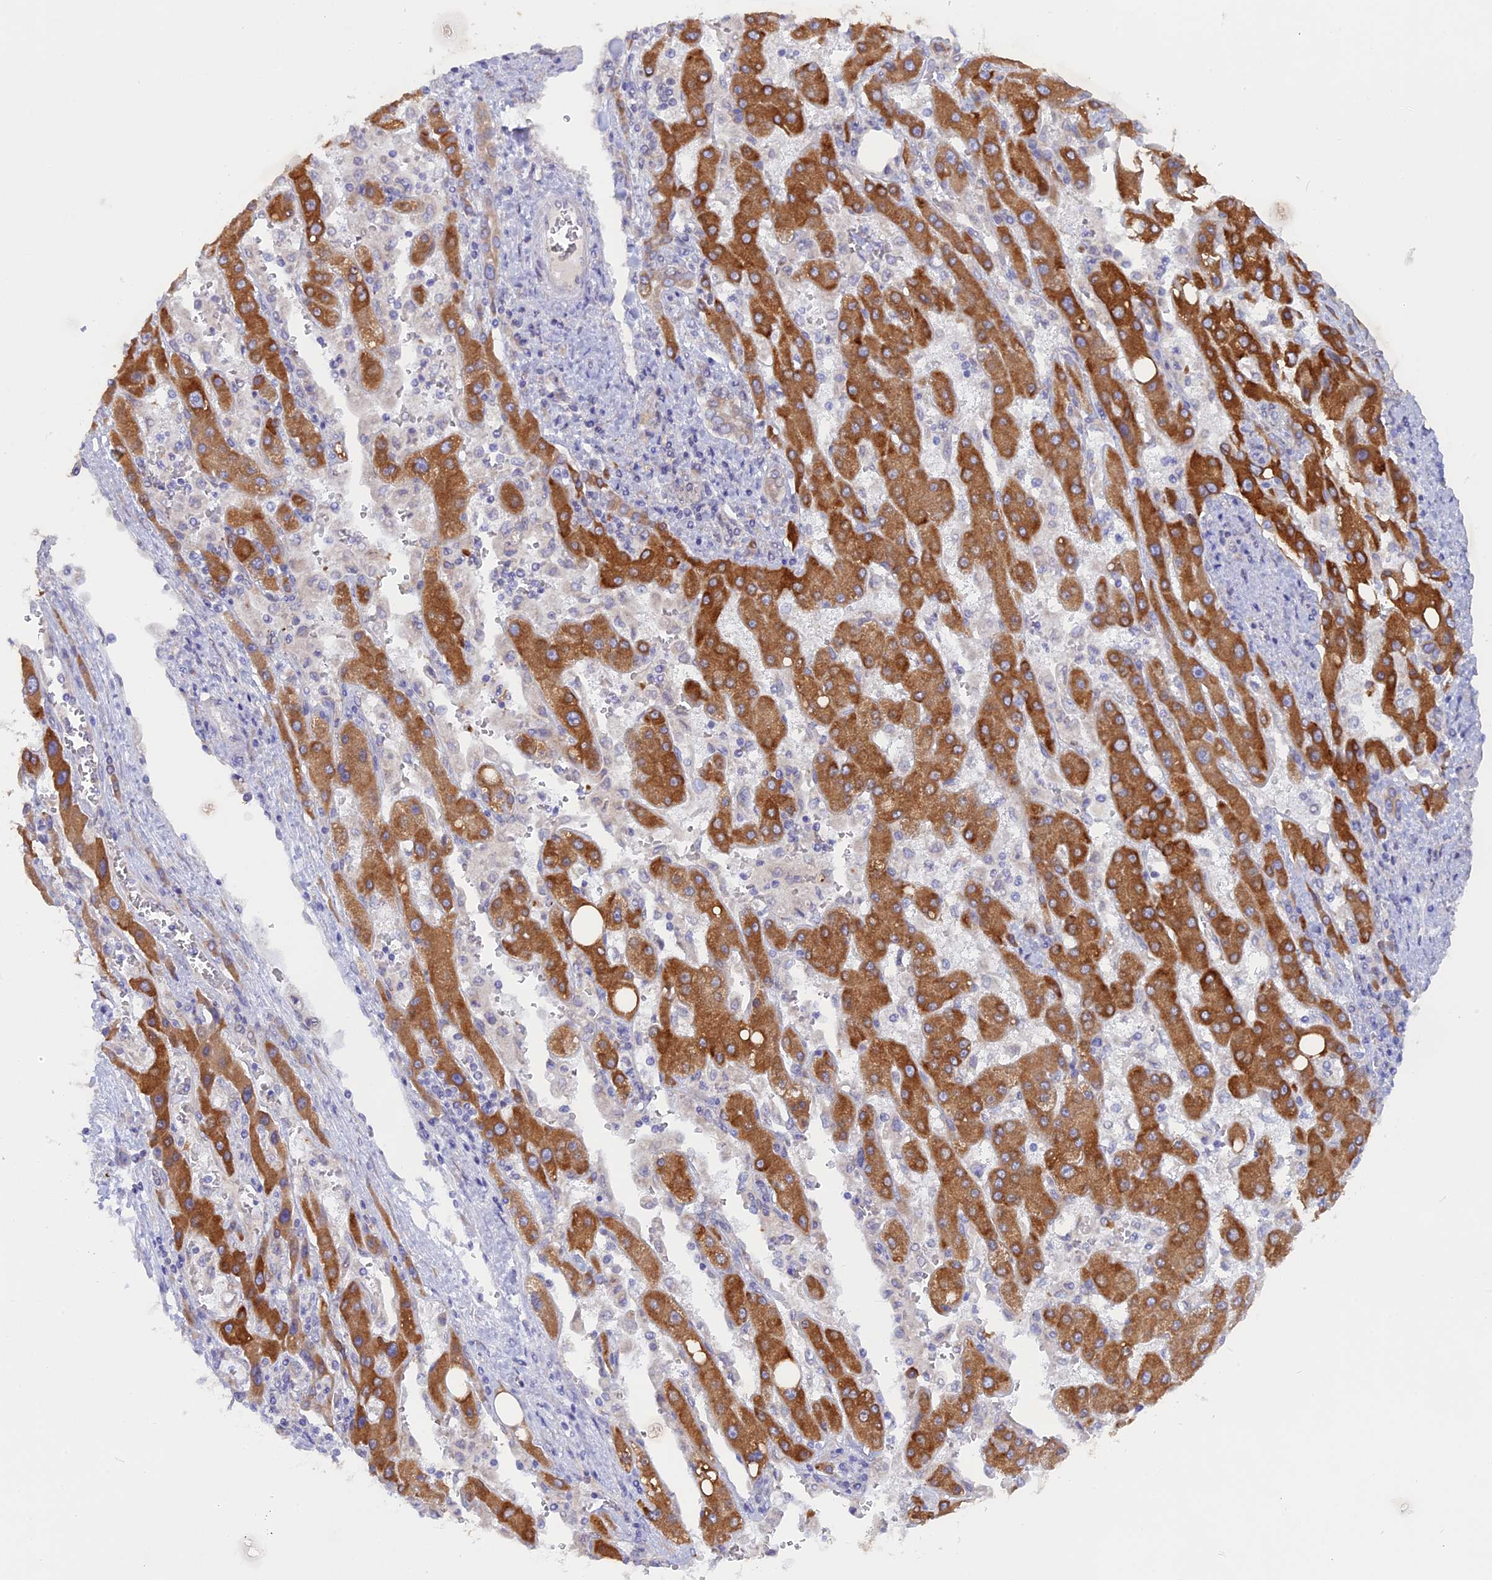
{"staining": {"intensity": "moderate", "quantity": ">75%", "location": "cytoplasmic/membranous"}, "tissue": "liver cancer", "cell_type": "Tumor cells", "image_type": "cancer", "snomed": [{"axis": "morphology", "description": "Carcinoma, Hepatocellular, NOS"}, {"axis": "topography", "description": "Liver"}], "caption": "Immunohistochemistry (IHC) histopathology image of neoplastic tissue: human hepatocellular carcinoma (liver) stained using immunohistochemistry exhibits medium levels of moderate protein expression localized specifically in the cytoplasmic/membranous of tumor cells, appearing as a cytoplasmic/membranous brown color.", "gene": "TLCD1", "patient": {"sex": "female", "age": 73}}